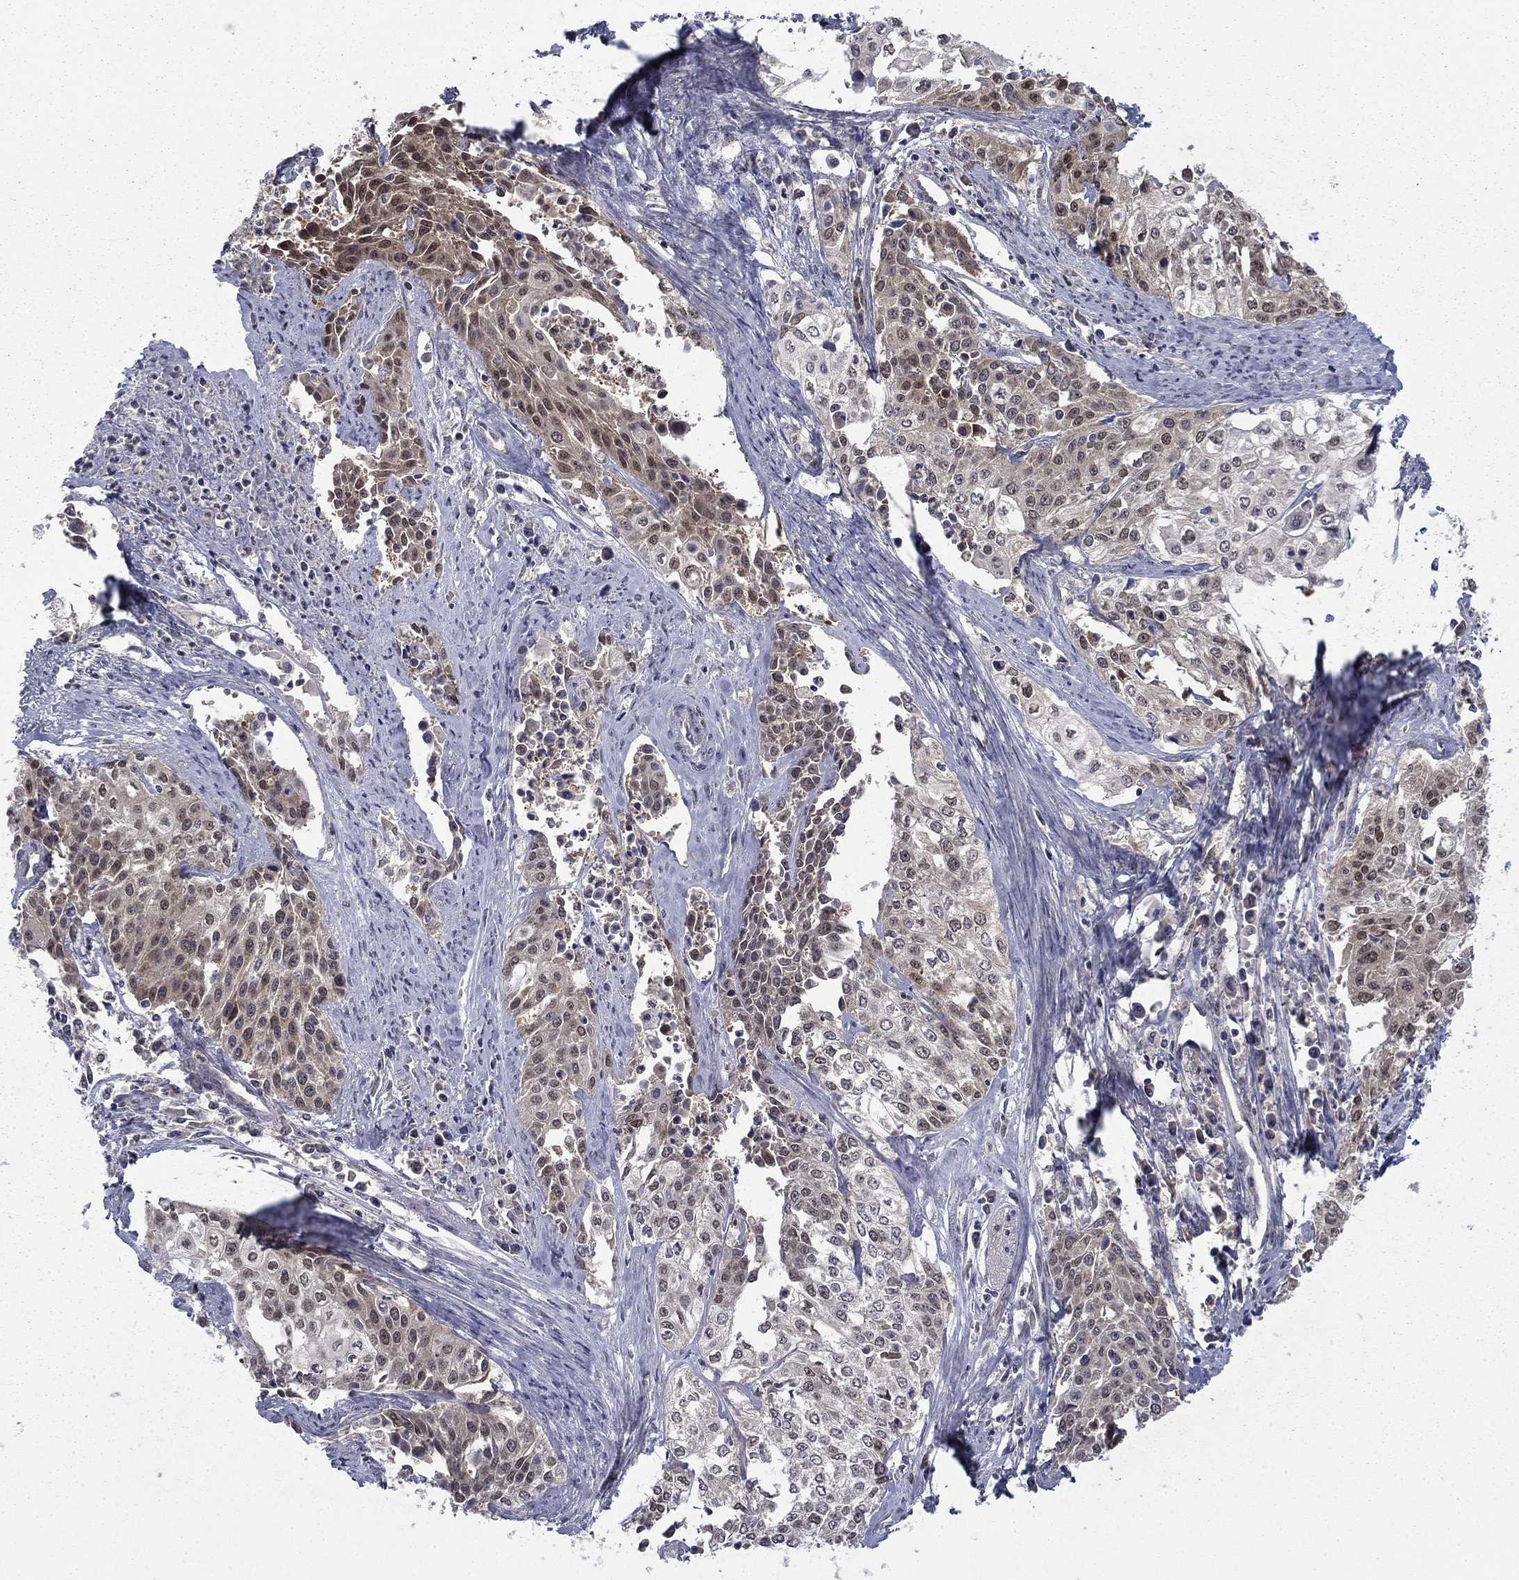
{"staining": {"intensity": "weak", "quantity": "25%-75%", "location": "cytoplasmic/membranous,nuclear"}, "tissue": "cervical cancer", "cell_type": "Tumor cells", "image_type": "cancer", "snomed": [{"axis": "morphology", "description": "Squamous cell carcinoma, NOS"}, {"axis": "topography", "description": "Cervix"}], "caption": "Immunohistochemistry of squamous cell carcinoma (cervical) reveals low levels of weak cytoplasmic/membranous and nuclear staining in about 25%-75% of tumor cells.", "gene": "NIT2", "patient": {"sex": "female", "age": 39}}